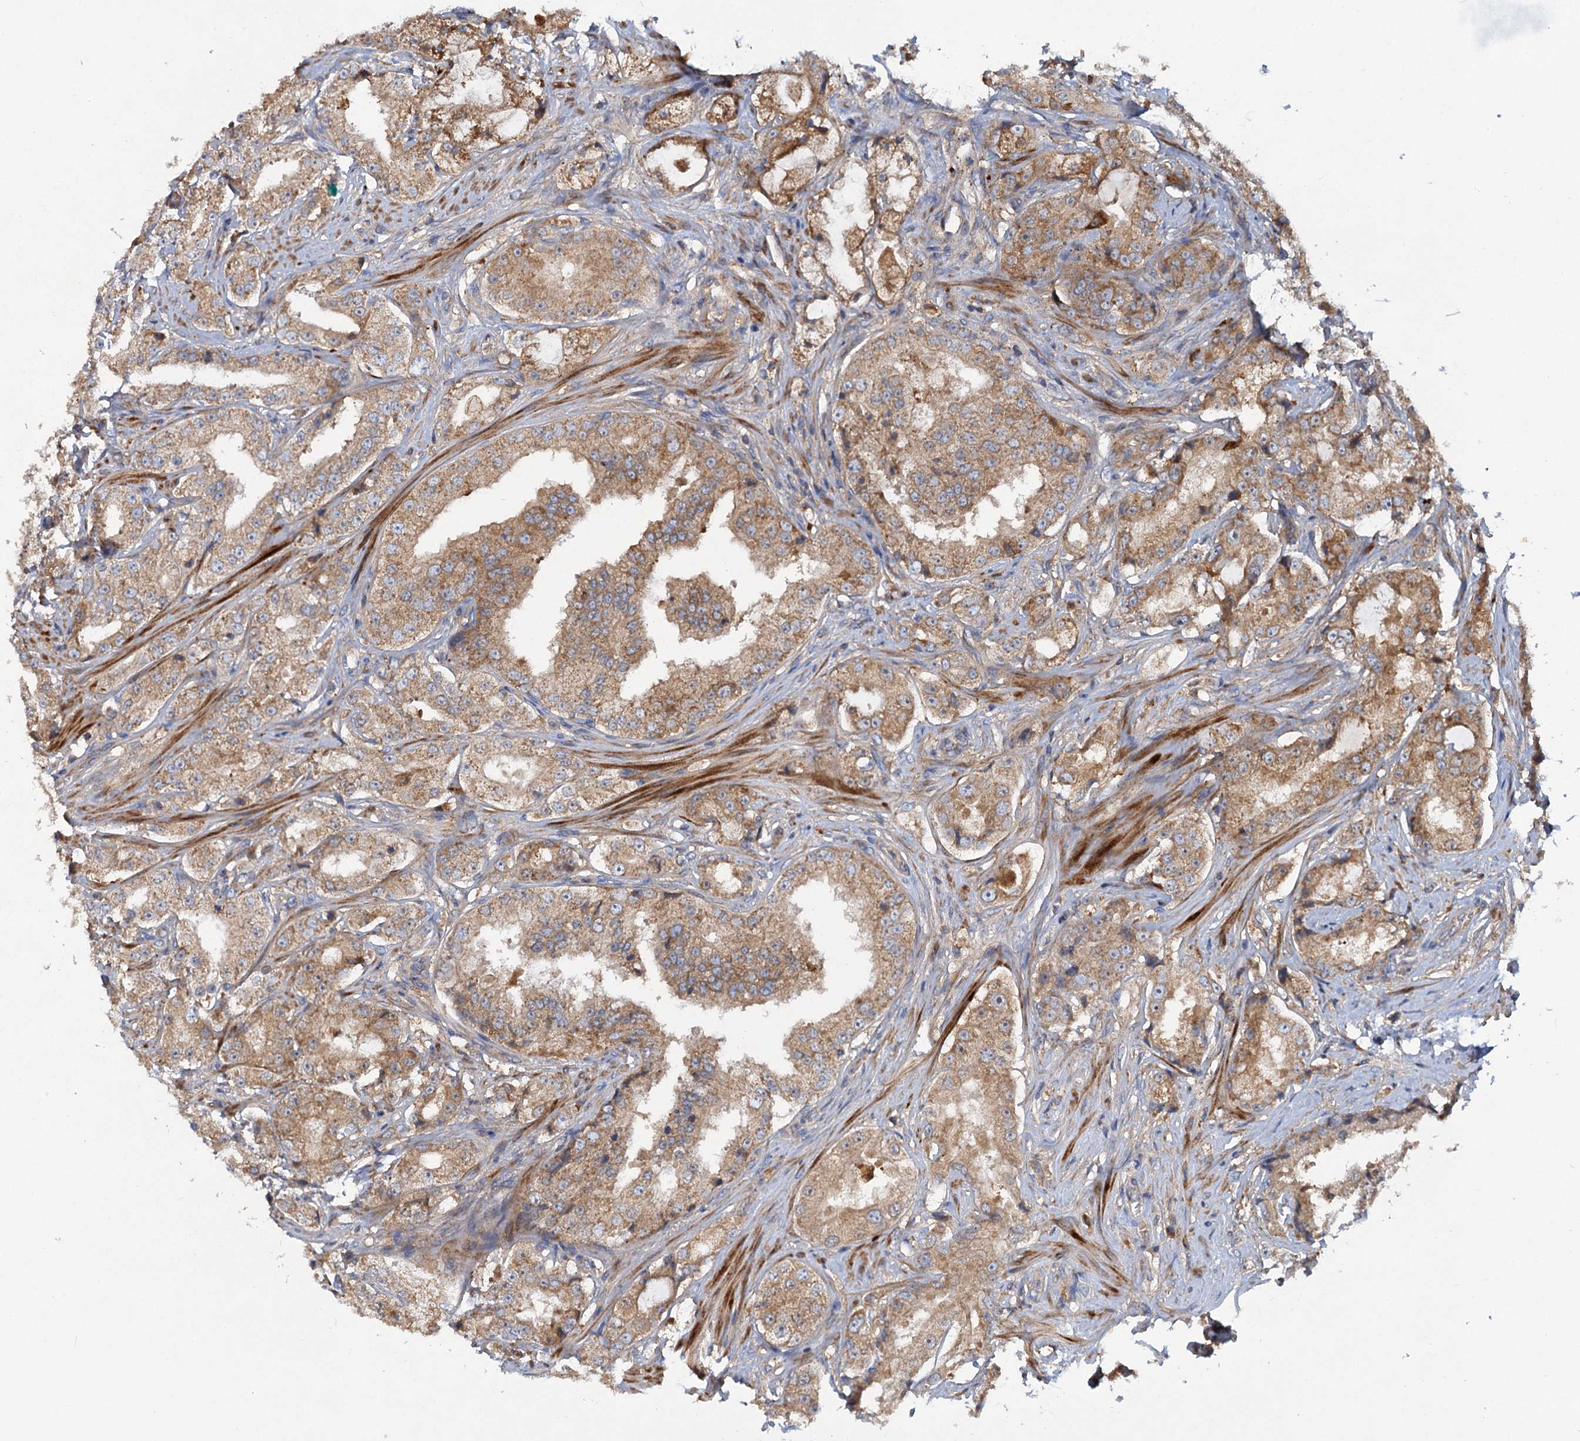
{"staining": {"intensity": "moderate", "quantity": ">75%", "location": "cytoplasmic/membranous"}, "tissue": "prostate cancer", "cell_type": "Tumor cells", "image_type": "cancer", "snomed": [{"axis": "morphology", "description": "Adenocarcinoma, High grade"}, {"axis": "topography", "description": "Prostate"}], "caption": "Tumor cells exhibit medium levels of moderate cytoplasmic/membranous positivity in approximately >75% of cells in human prostate adenocarcinoma (high-grade).", "gene": "ALKBH7", "patient": {"sex": "male", "age": 73}}